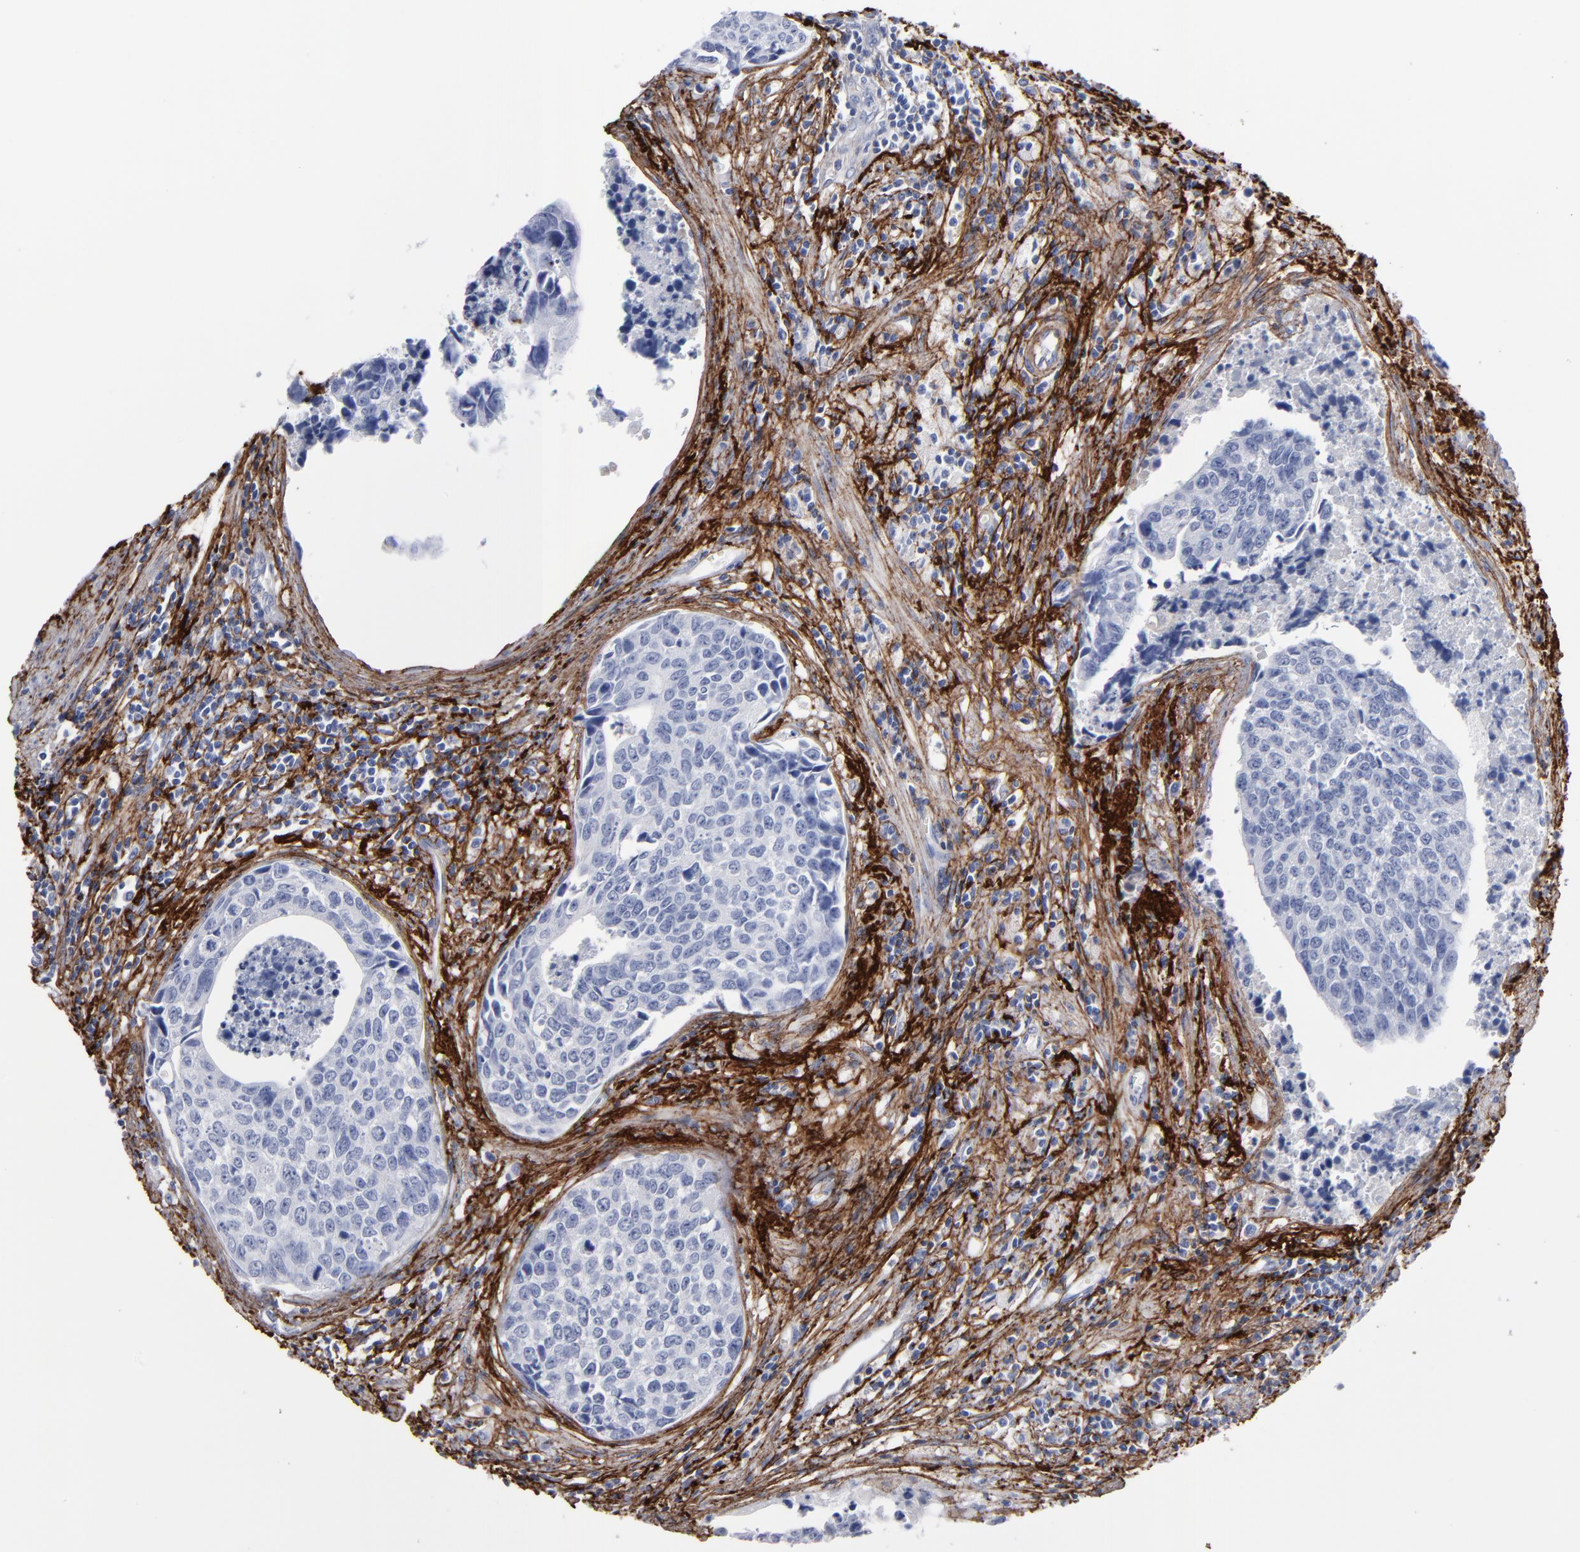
{"staining": {"intensity": "negative", "quantity": "none", "location": "none"}, "tissue": "urothelial cancer", "cell_type": "Tumor cells", "image_type": "cancer", "snomed": [{"axis": "morphology", "description": "Urothelial carcinoma, High grade"}, {"axis": "topography", "description": "Urinary bladder"}], "caption": "IHC of human urothelial cancer demonstrates no positivity in tumor cells.", "gene": "EMILIN1", "patient": {"sex": "male", "age": 81}}